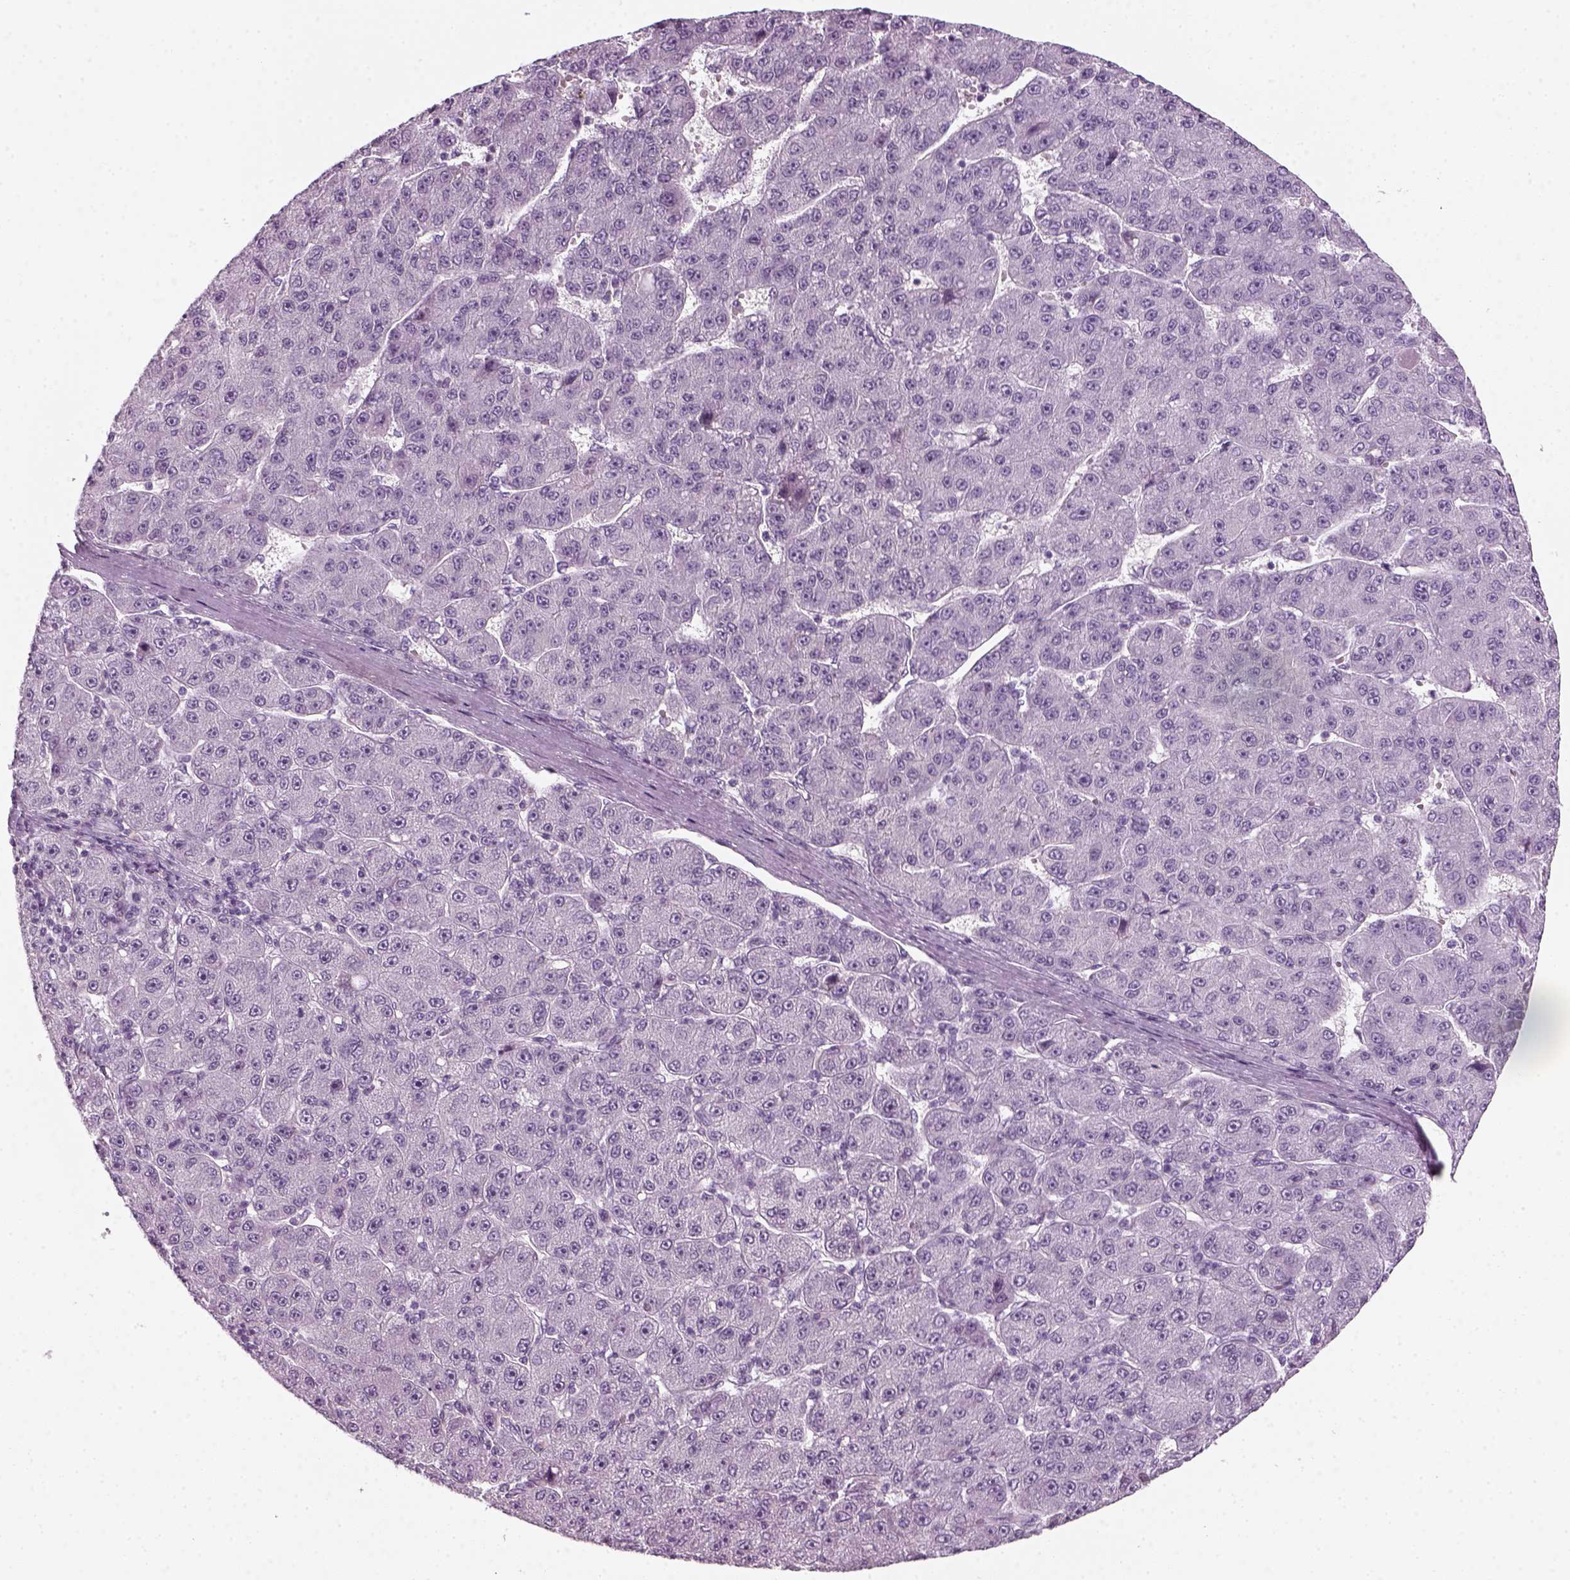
{"staining": {"intensity": "negative", "quantity": "none", "location": "none"}, "tissue": "liver cancer", "cell_type": "Tumor cells", "image_type": "cancer", "snomed": [{"axis": "morphology", "description": "Carcinoma, Hepatocellular, NOS"}, {"axis": "topography", "description": "Liver"}], "caption": "Immunohistochemistry (IHC) of liver hepatocellular carcinoma shows no expression in tumor cells. Nuclei are stained in blue.", "gene": "KRT75", "patient": {"sex": "male", "age": 67}}